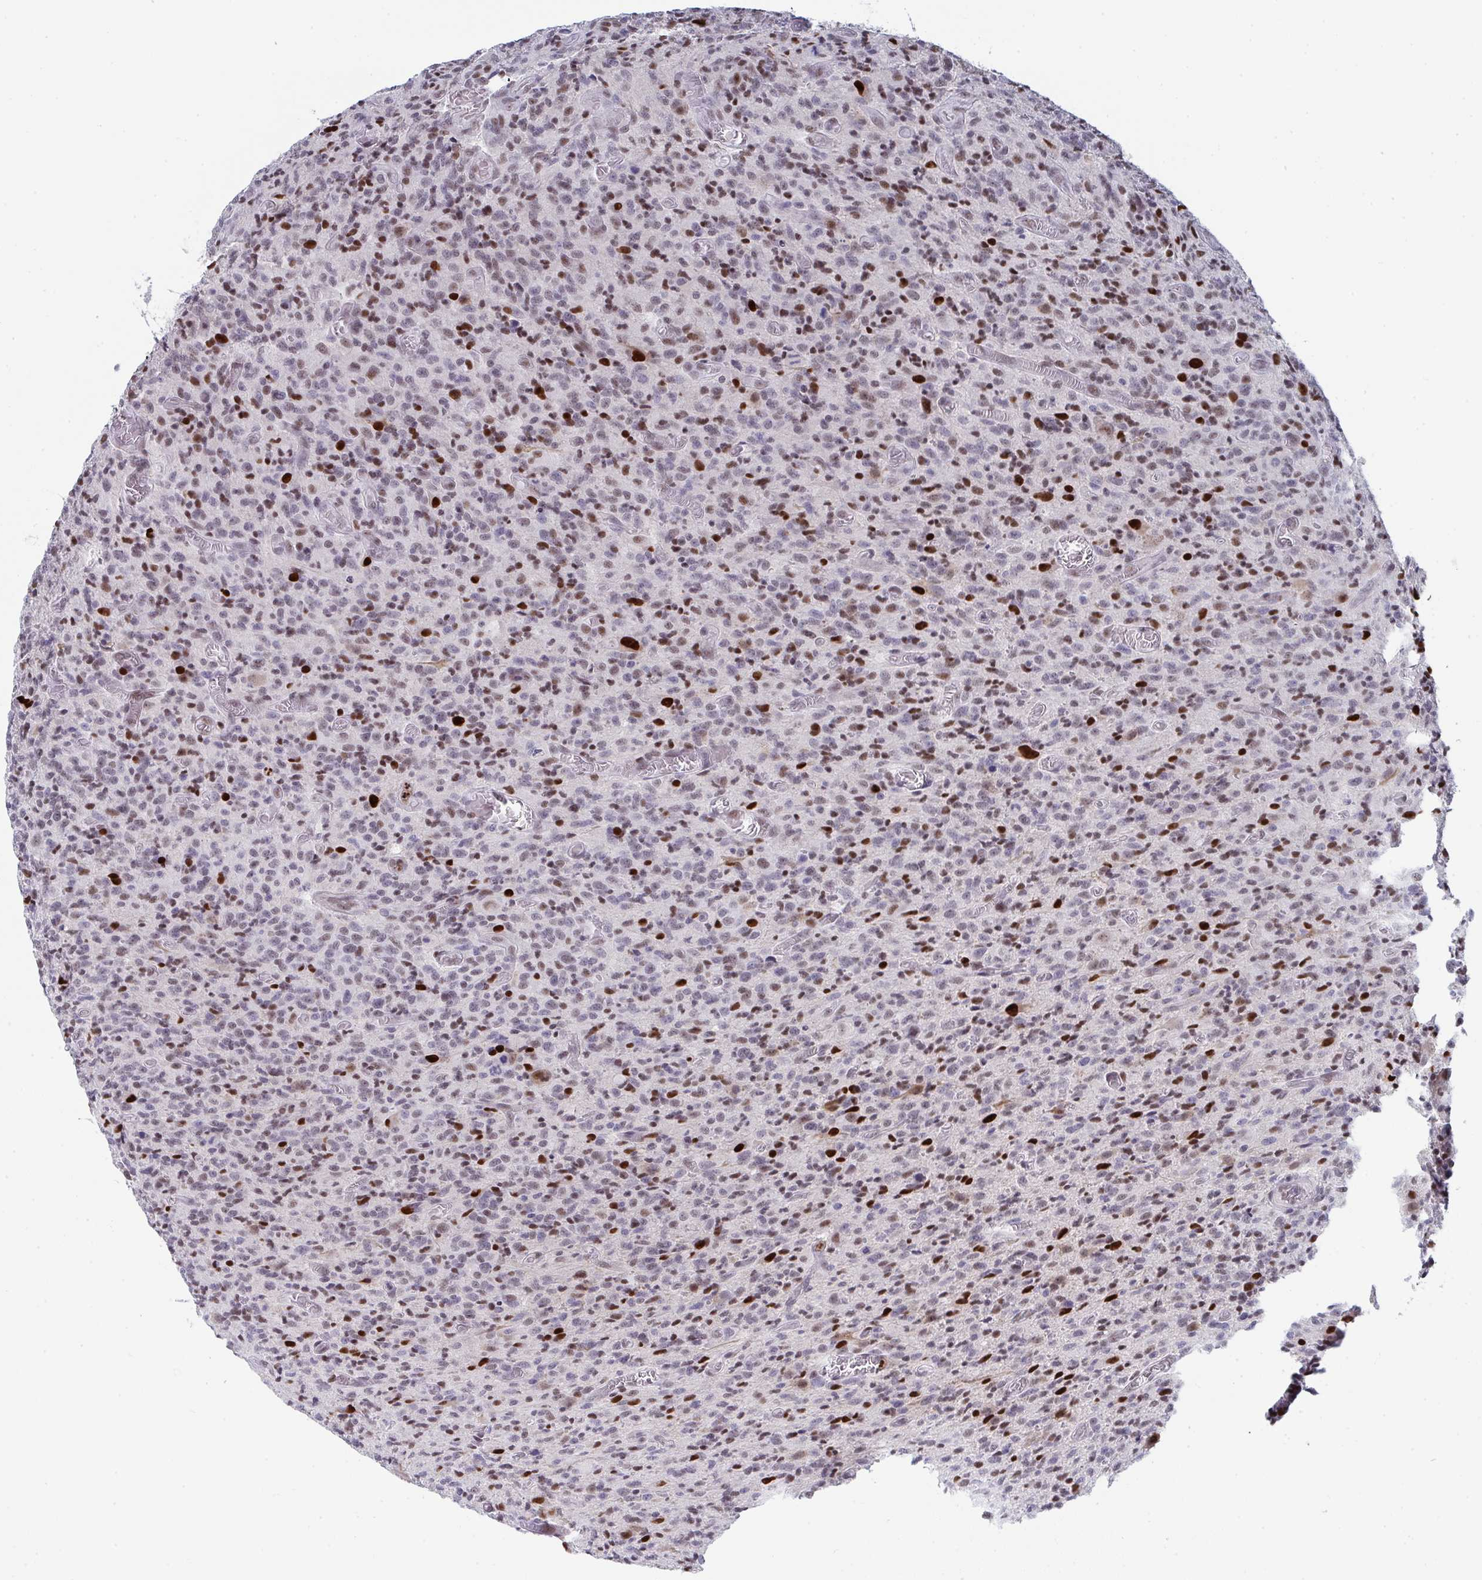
{"staining": {"intensity": "strong", "quantity": "25%-75%", "location": "nuclear"}, "tissue": "glioma", "cell_type": "Tumor cells", "image_type": "cancer", "snomed": [{"axis": "morphology", "description": "Glioma, malignant, High grade"}, {"axis": "topography", "description": "Brain"}], "caption": "A high-resolution image shows IHC staining of malignant high-grade glioma, which displays strong nuclear staining in about 25%-75% of tumor cells.", "gene": "JDP2", "patient": {"sex": "male", "age": 76}}